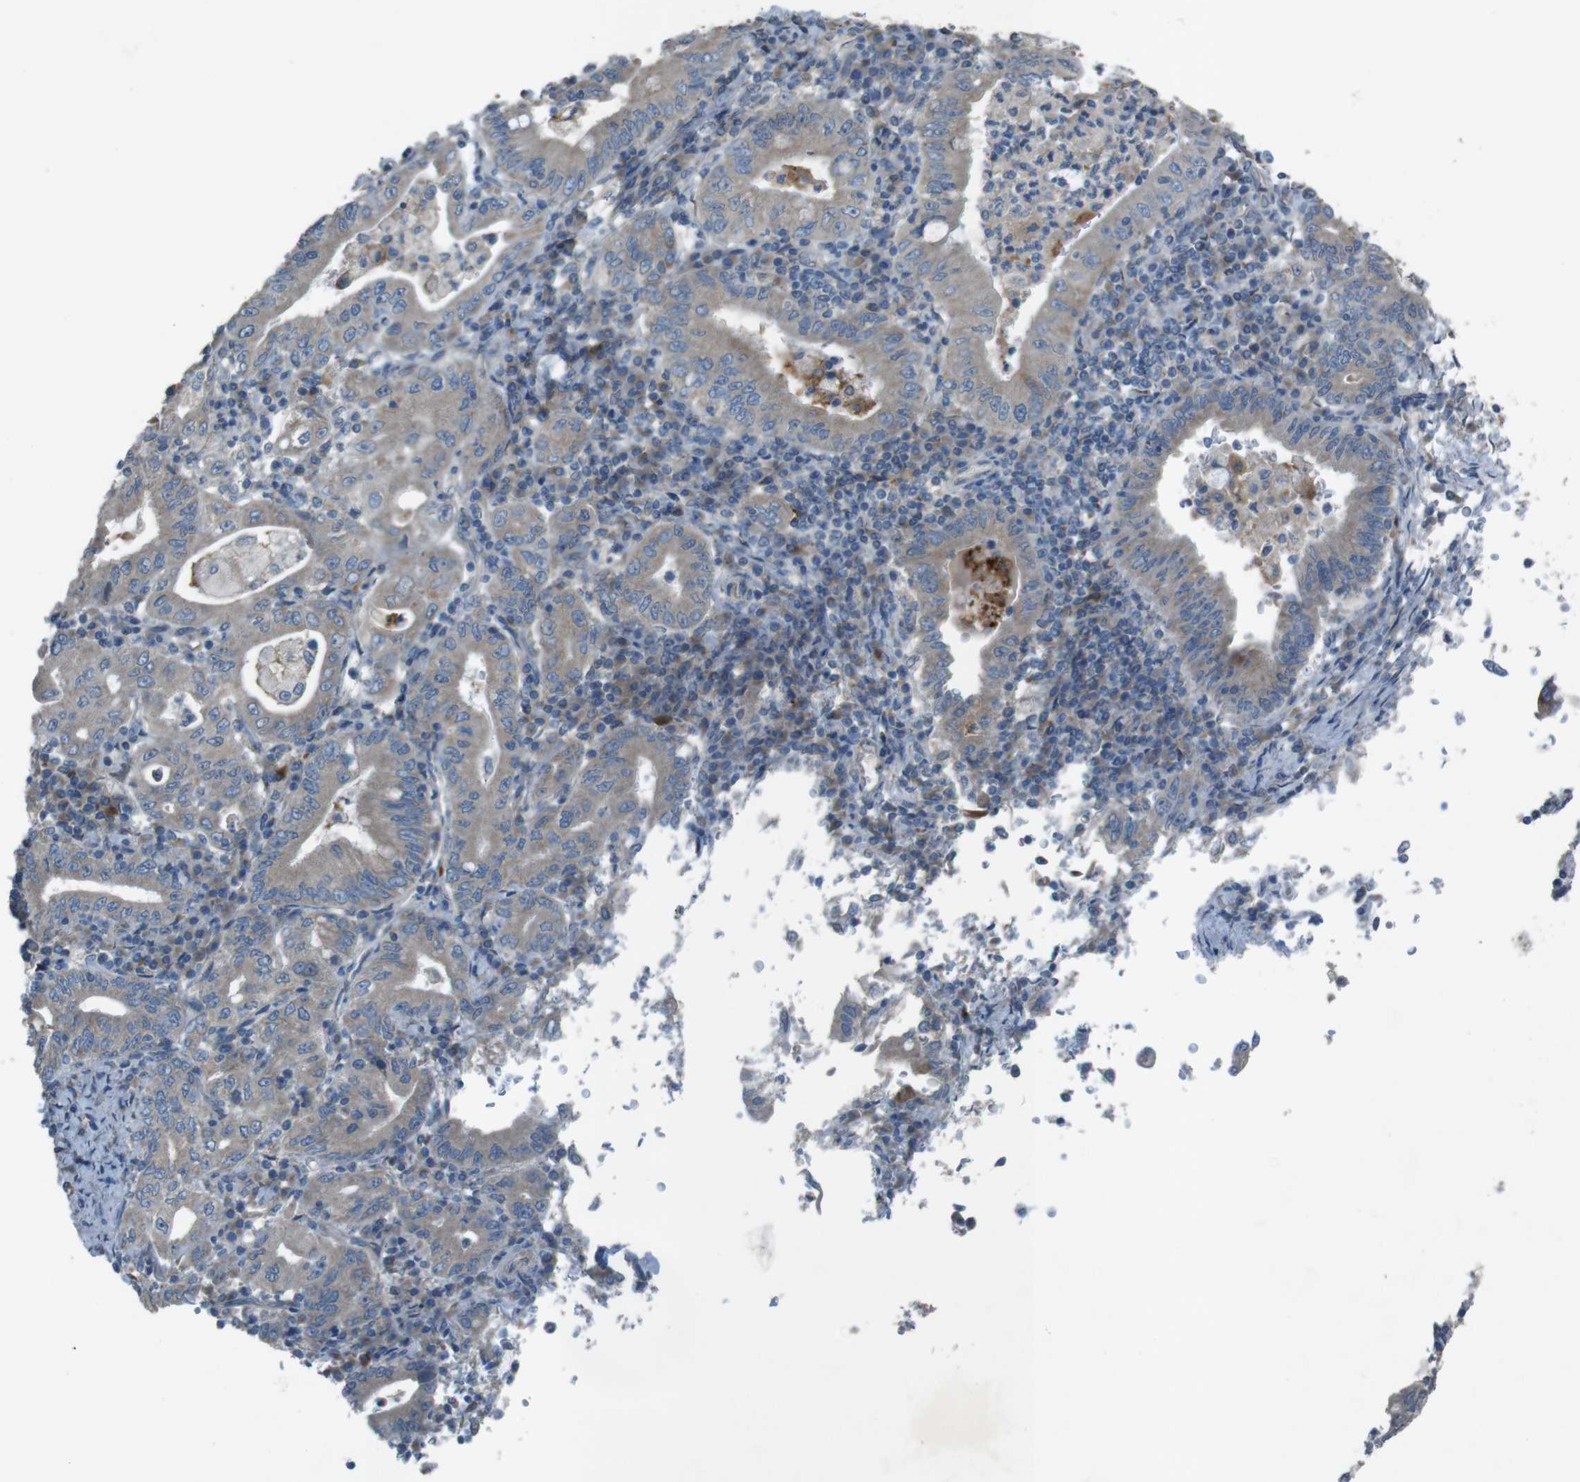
{"staining": {"intensity": "weak", "quantity": ">75%", "location": "cytoplasmic/membranous"}, "tissue": "stomach cancer", "cell_type": "Tumor cells", "image_type": "cancer", "snomed": [{"axis": "morphology", "description": "Normal tissue, NOS"}, {"axis": "morphology", "description": "Adenocarcinoma, NOS"}, {"axis": "topography", "description": "Esophagus"}, {"axis": "topography", "description": "Stomach, upper"}, {"axis": "topography", "description": "Peripheral nerve tissue"}], "caption": "High-magnification brightfield microscopy of adenocarcinoma (stomach) stained with DAB (3,3'-diaminobenzidine) (brown) and counterstained with hematoxylin (blue). tumor cells exhibit weak cytoplasmic/membranous expression is identified in approximately>75% of cells.", "gene": "TMEM41B", "patient": {"sex": "male", "age": 62}}